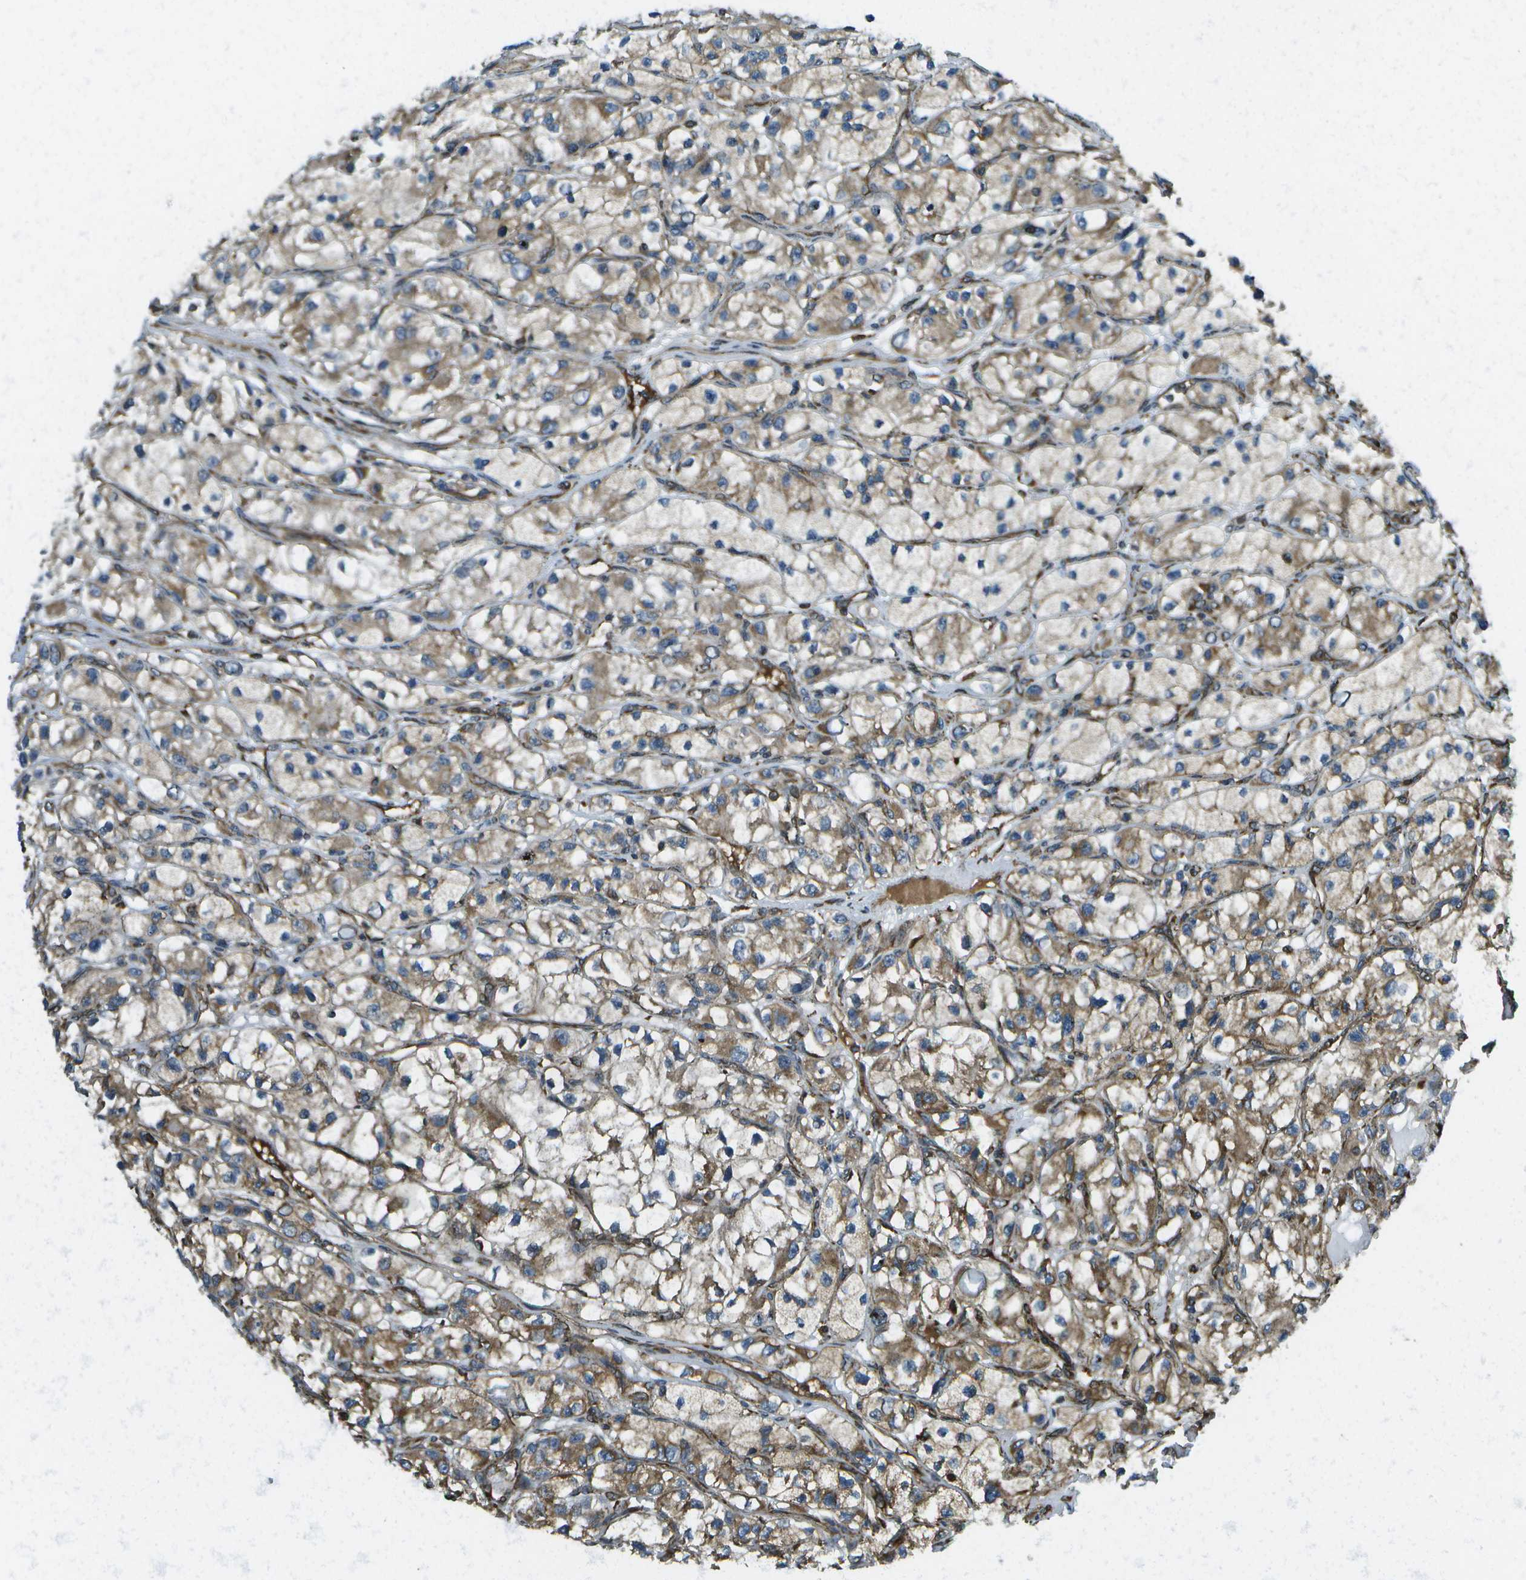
{"staining": {"intensity": "moderate", "quantity": ">75%", "location": "cytoplasmic/membranous"}, "tissue": "renal cancer", "cell_type": "Tumor cells", "image_type": "cancer", "snomed": [{"axis": "morphology", "description": "Adenocarcinoma, NOS"}, {"axis": "topography", "description": "Kidney"}], "caption": "Immunohistochemical staining of renal cancer shows medium levels of moderate cytoplasmic/membranous expression in approximately >75% of tumor cells. (DAB IHC with brightfield microscopy, high magnification).", "gene": "USP30", "patient": {"sex": "female", "age": 57}}